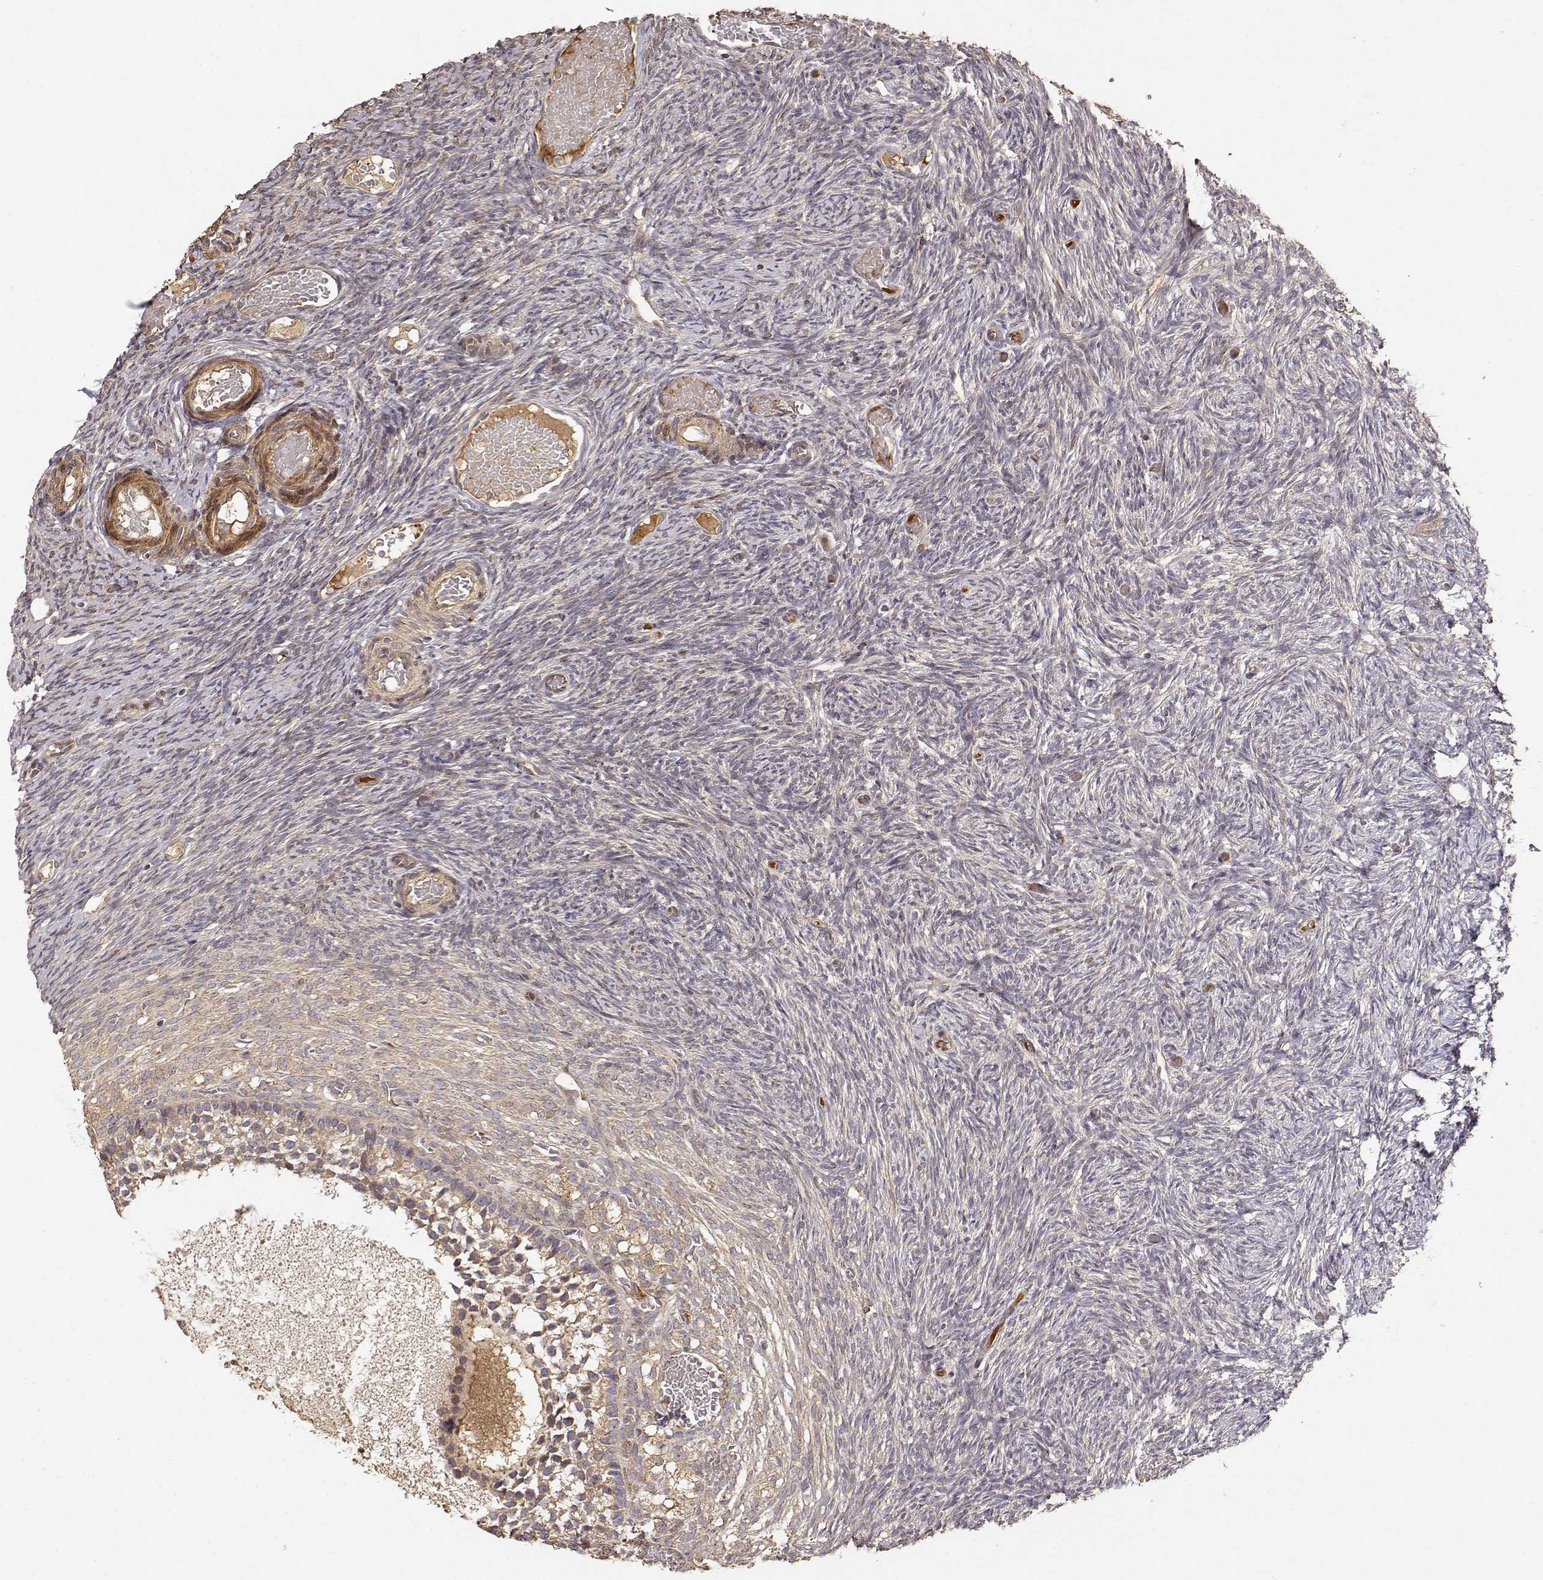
{"staining": {"intensity": "weak", "quantity": ">75%", "location": "cytoplasmic/membranous"}, "tissue": "ovary", "cell_type": "Follicle cells", "image_type": "normal", "snomed": [{"axis": "morphology", "description": "Normal tissue, NOS"}, {"axis": "topography", "description": "Ovary"}], "caption": "A high-resolution micrograph shows IHC staining of unremarkable ovary, which exhibits weak cytoplasmic/membranous positivity in approximately >75% of follicle cells. (DAB IHC with brightfield microscopy, high magnification).", "gene": "PICK1", "patient": {"sex": "female", "age": 39}}